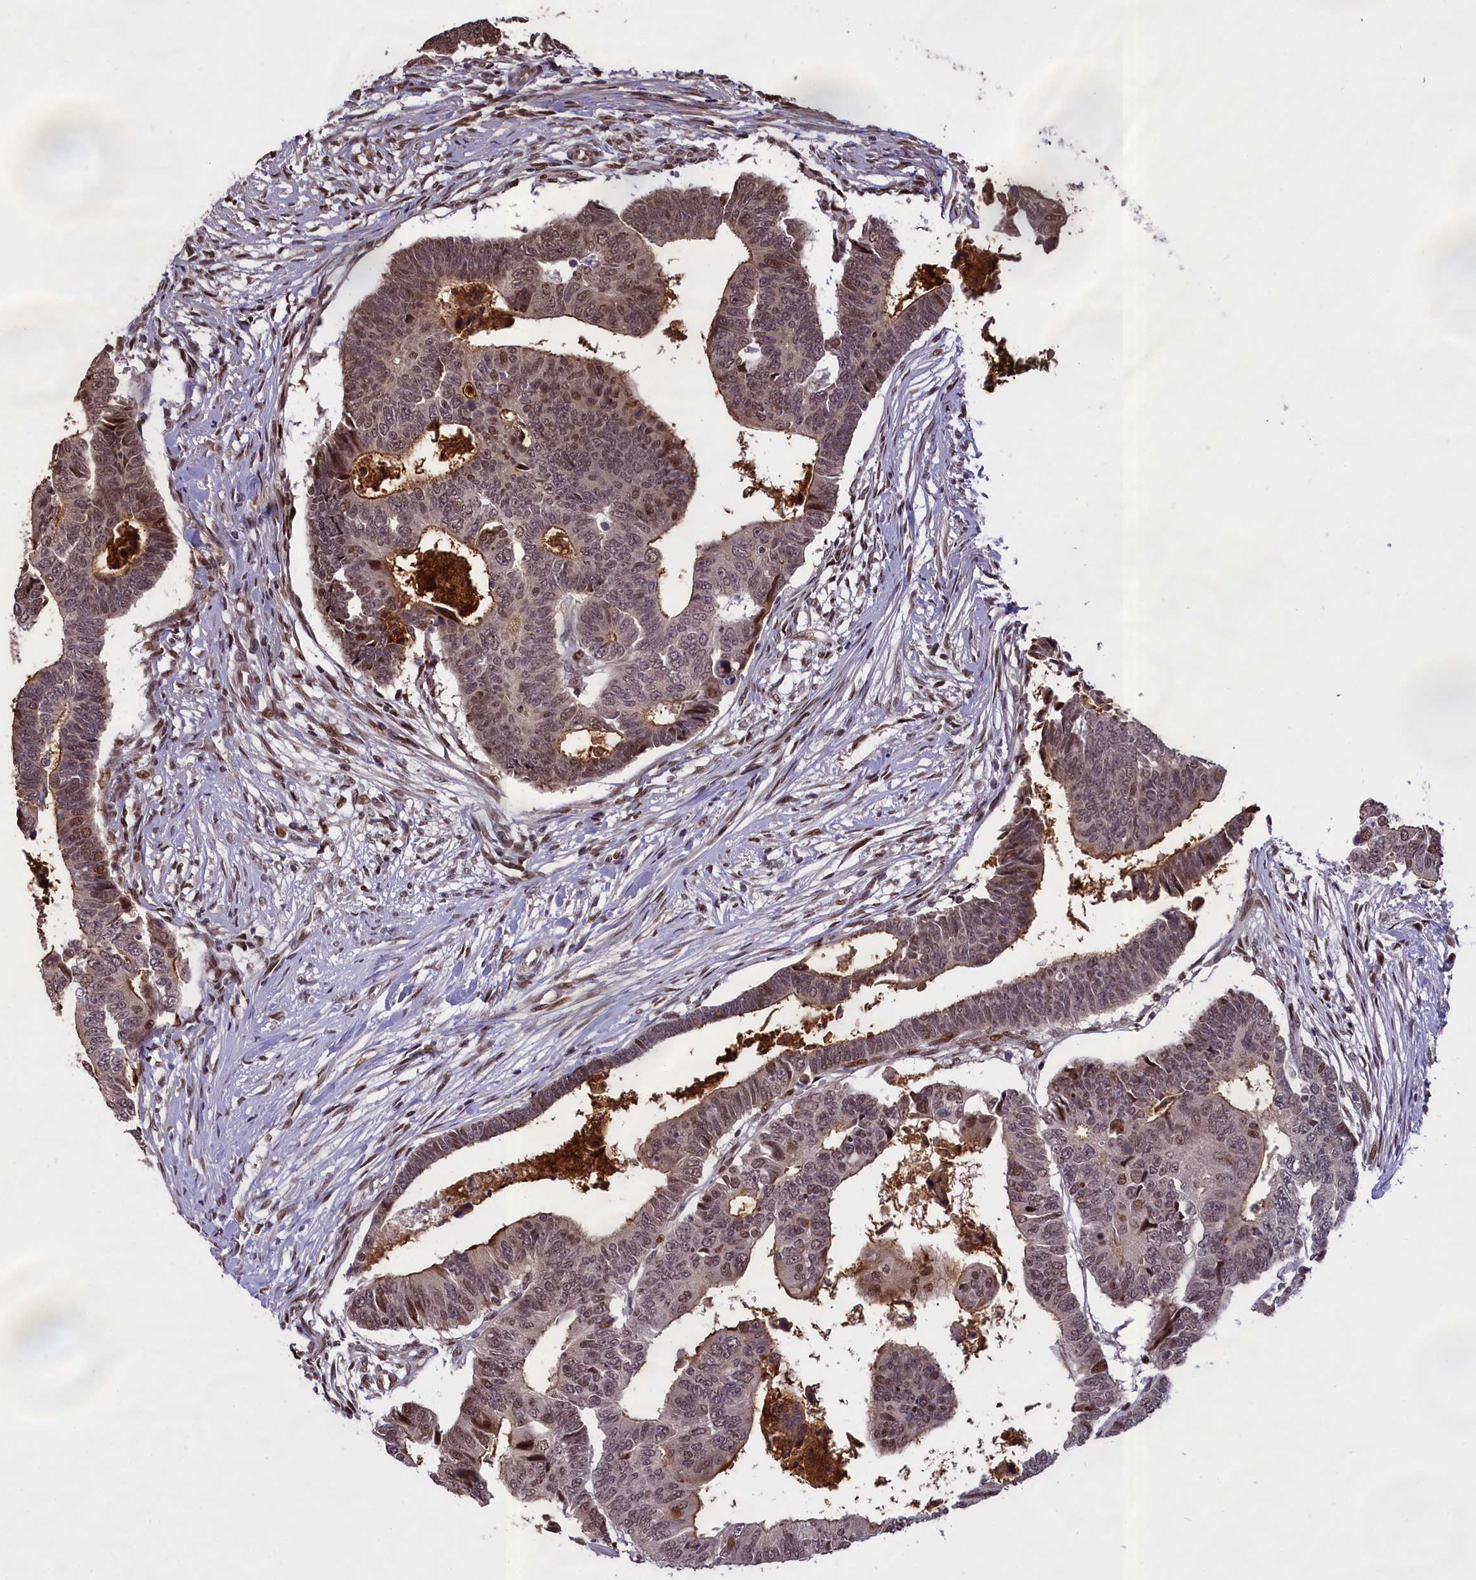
{"staining": {"intensity": "moderate", "quantity": ">75%", "location": "cytoplasmic/membranous,nuclear"}, "tissue": "colorectal cancer", "cell_type": "Tumor cells", "image_type": "cancer", "snomed": [{"axis": "morphology", "description": "Adenocarcinoma, NOS"}, {"axis": "topography", "description": "Rectum"}], "caption": "Immunohistochemical staining of human adenocarcinoma (colorectal) demonstrates moderate cytoplasmic/membranous and nuclear protein expression in approximately >75% of tumor cells.", "gene": "RELB", "patient": {"sex": "female", "age": 65}}